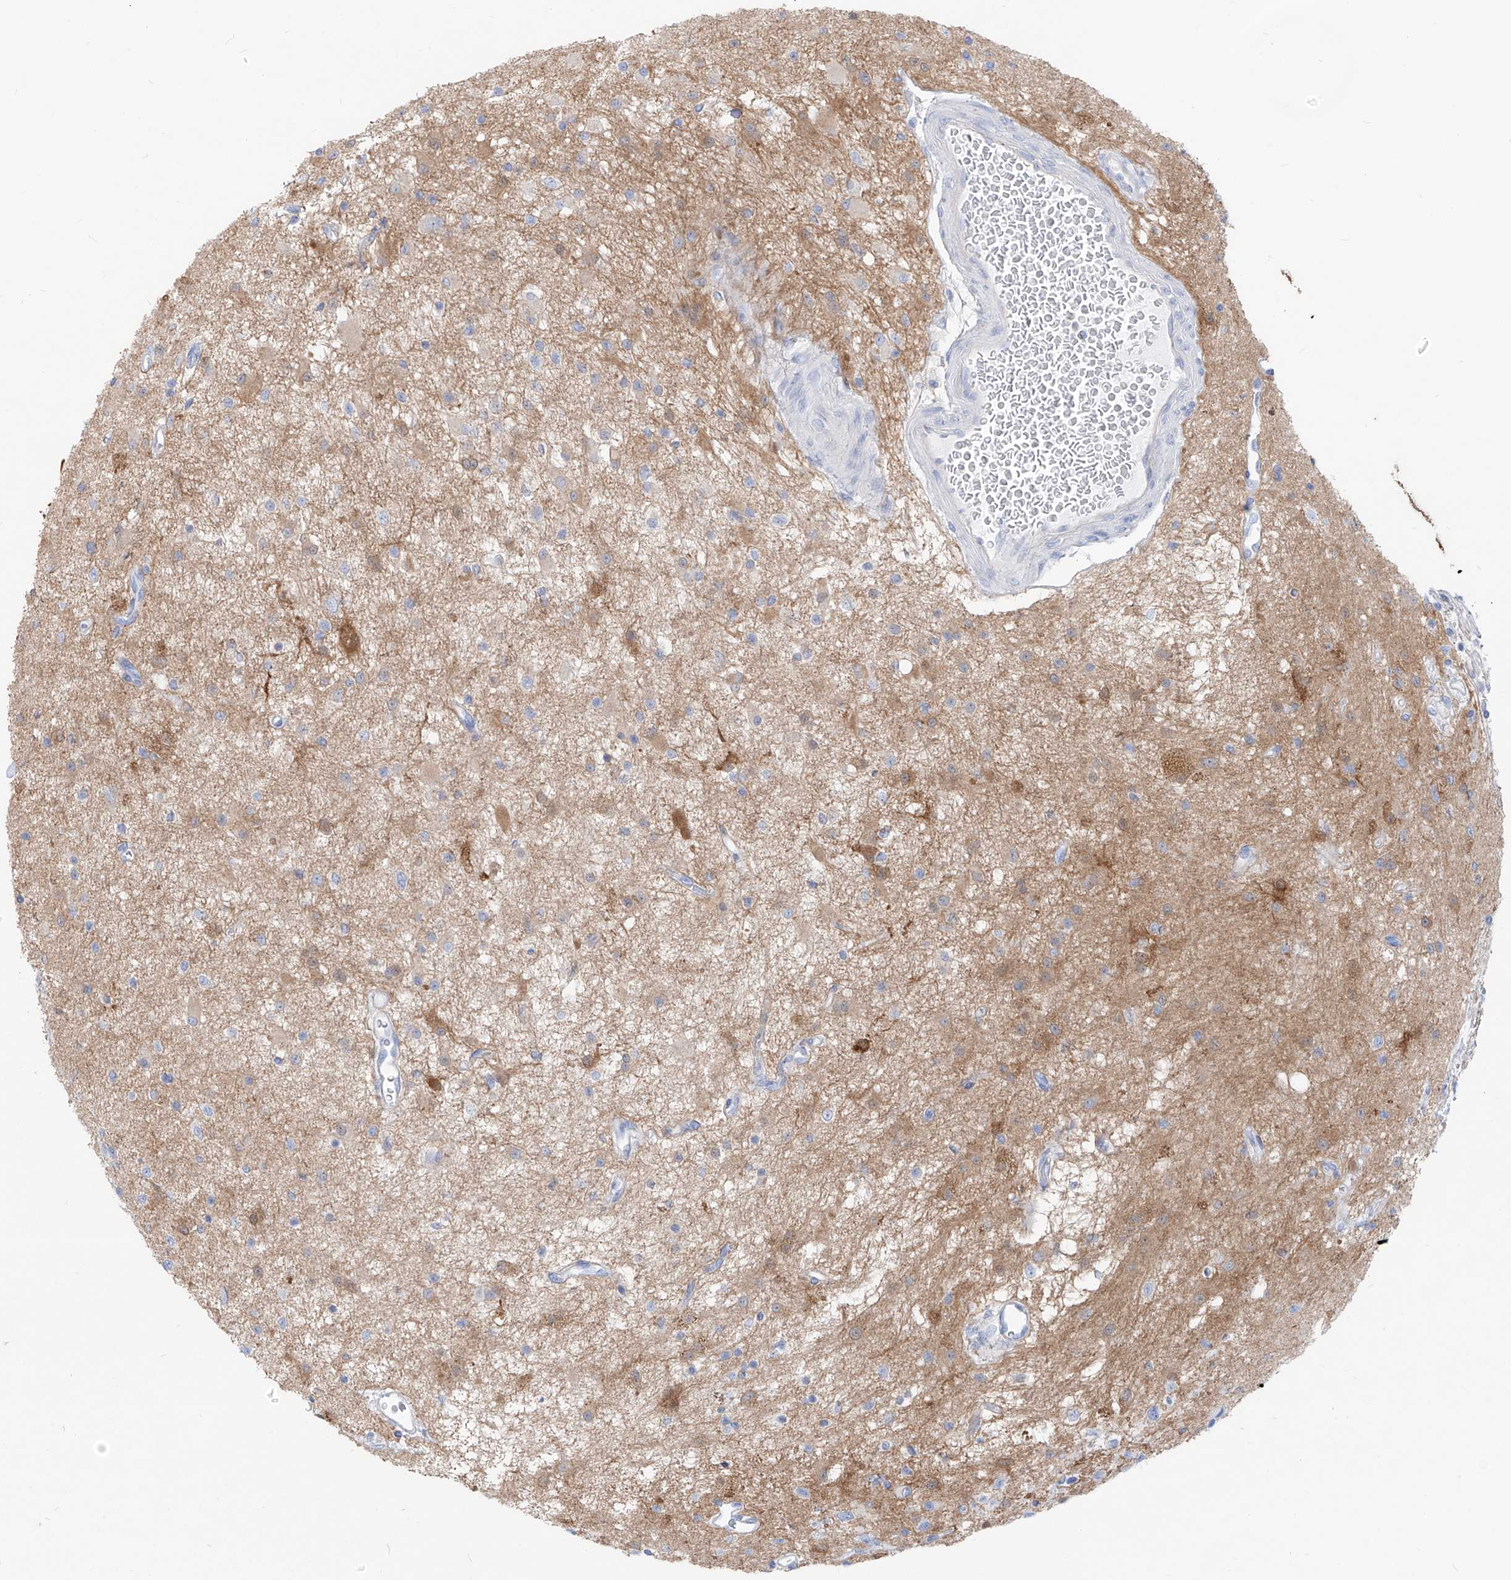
{"staining": {"intensity": "negative", "quantity": "none", "location": "none"}, "tissue": "glioma", "cell_type": "Tumor cells", "image_type": "cancer", "snomed": [{"axis": "morphology", "description": "Glioma, malignant, High grade"}, {"axis": "topography", "description": "Brain"}], "caption": "Protein analysis of malignant glioma (high-grade) exhibits no significant expression in tumor cells.", "gene": "UFL1", "patient": {"sex": "male", "age": 34}}